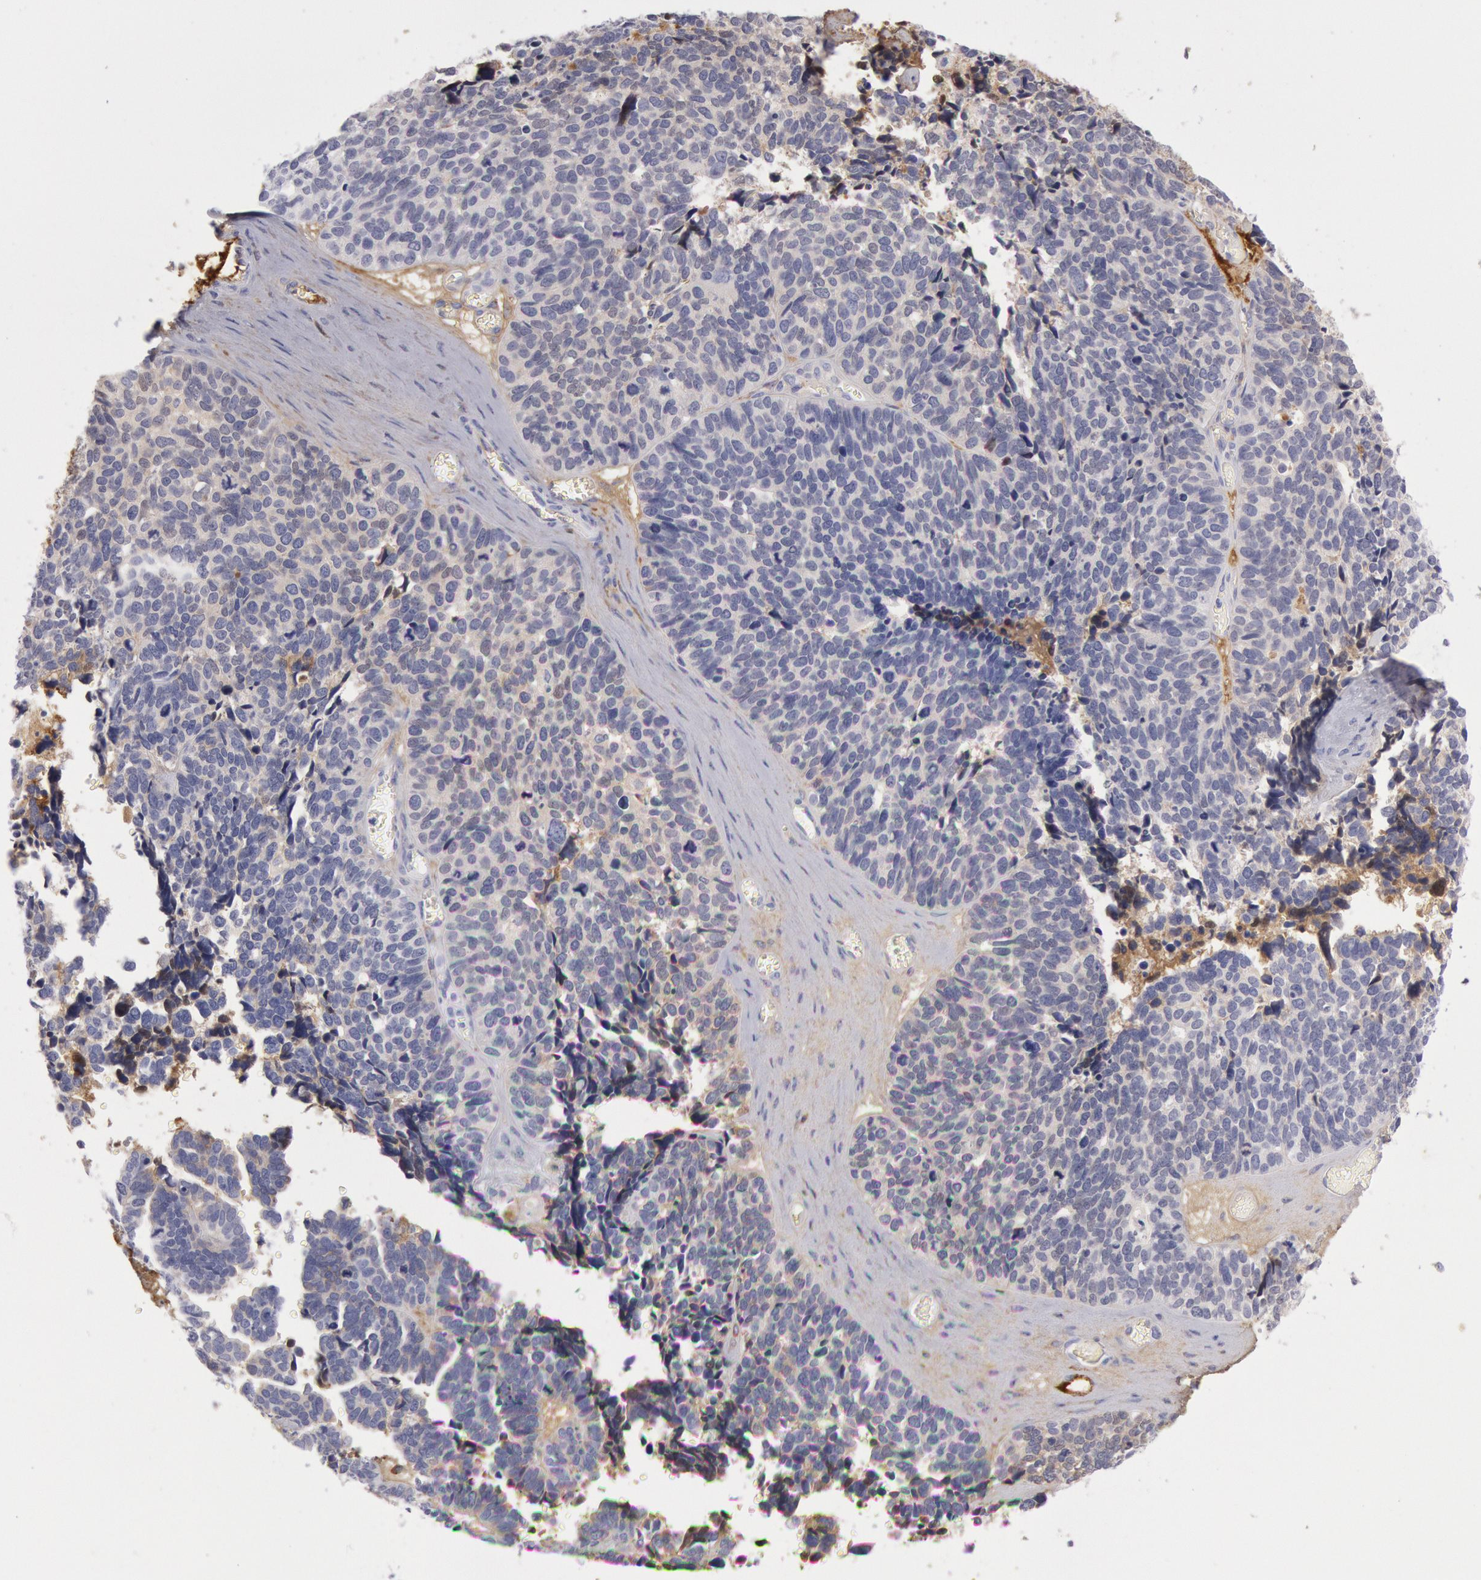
{"staining": {"intensity": "negative", "quantity": "none", "location": "none"}, "tissue": "ovarian cancer", "cell_type": "Tumor cells", "image_type": "cancer", "snomed": [{"axis": "morphology", "description": "Cystadenocarcinoma, serous, NOS"}, {"axis": "topography", "description": "Ovary"}], "caption": "Protein analysis of ovarian cancer reveals no significant positivity in tumor cells. (Immunohistochemistry (ihc), brightfield microscopy, high magnification).", "gene": "IGHA1", "patient": {"sex": "female", "age": 77}}